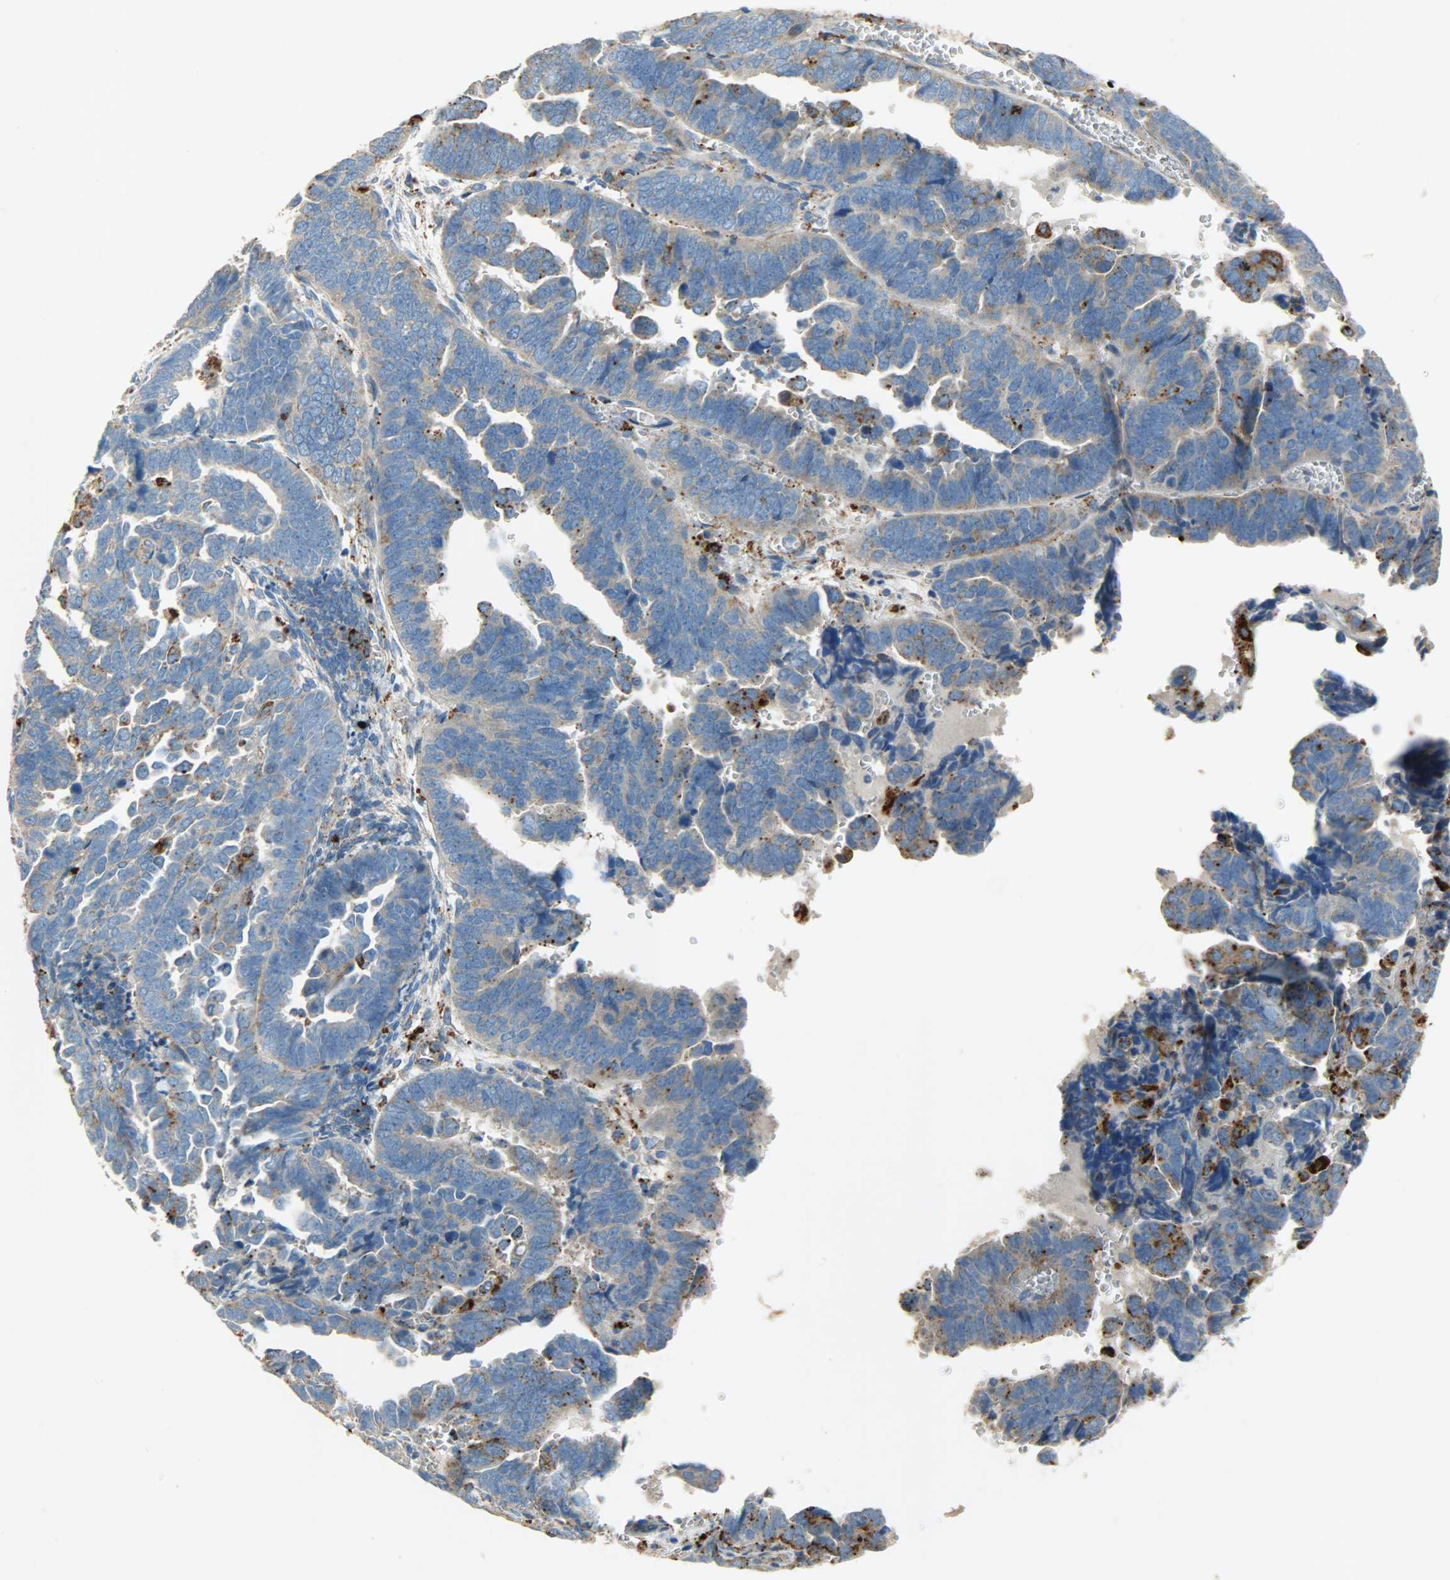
{"staining": {"intensity": "weak", "quantity": ">75%", "location": "cytoplasmic/membranous"}, "tissue": "endometrial cancer", "cell_type": "Tumor cells", "image_type": "cancer", "snomed": [{"axis": "morphology", "description": "Adenocarcinoma, NOS"}, {"axis": "topography", "description": "Endometrium"}], "caption": "A photomicrograph of endometrial cancer (adenocarcinoma) stained for a protein exhibits weak cytoplasmic/membranous brown staining in tumor cells. (DAB IHC, brown staining for protein, blue staining for nuclei).", "gene": "ASAH1", "patient": {"sex": "female", "age": 75}}